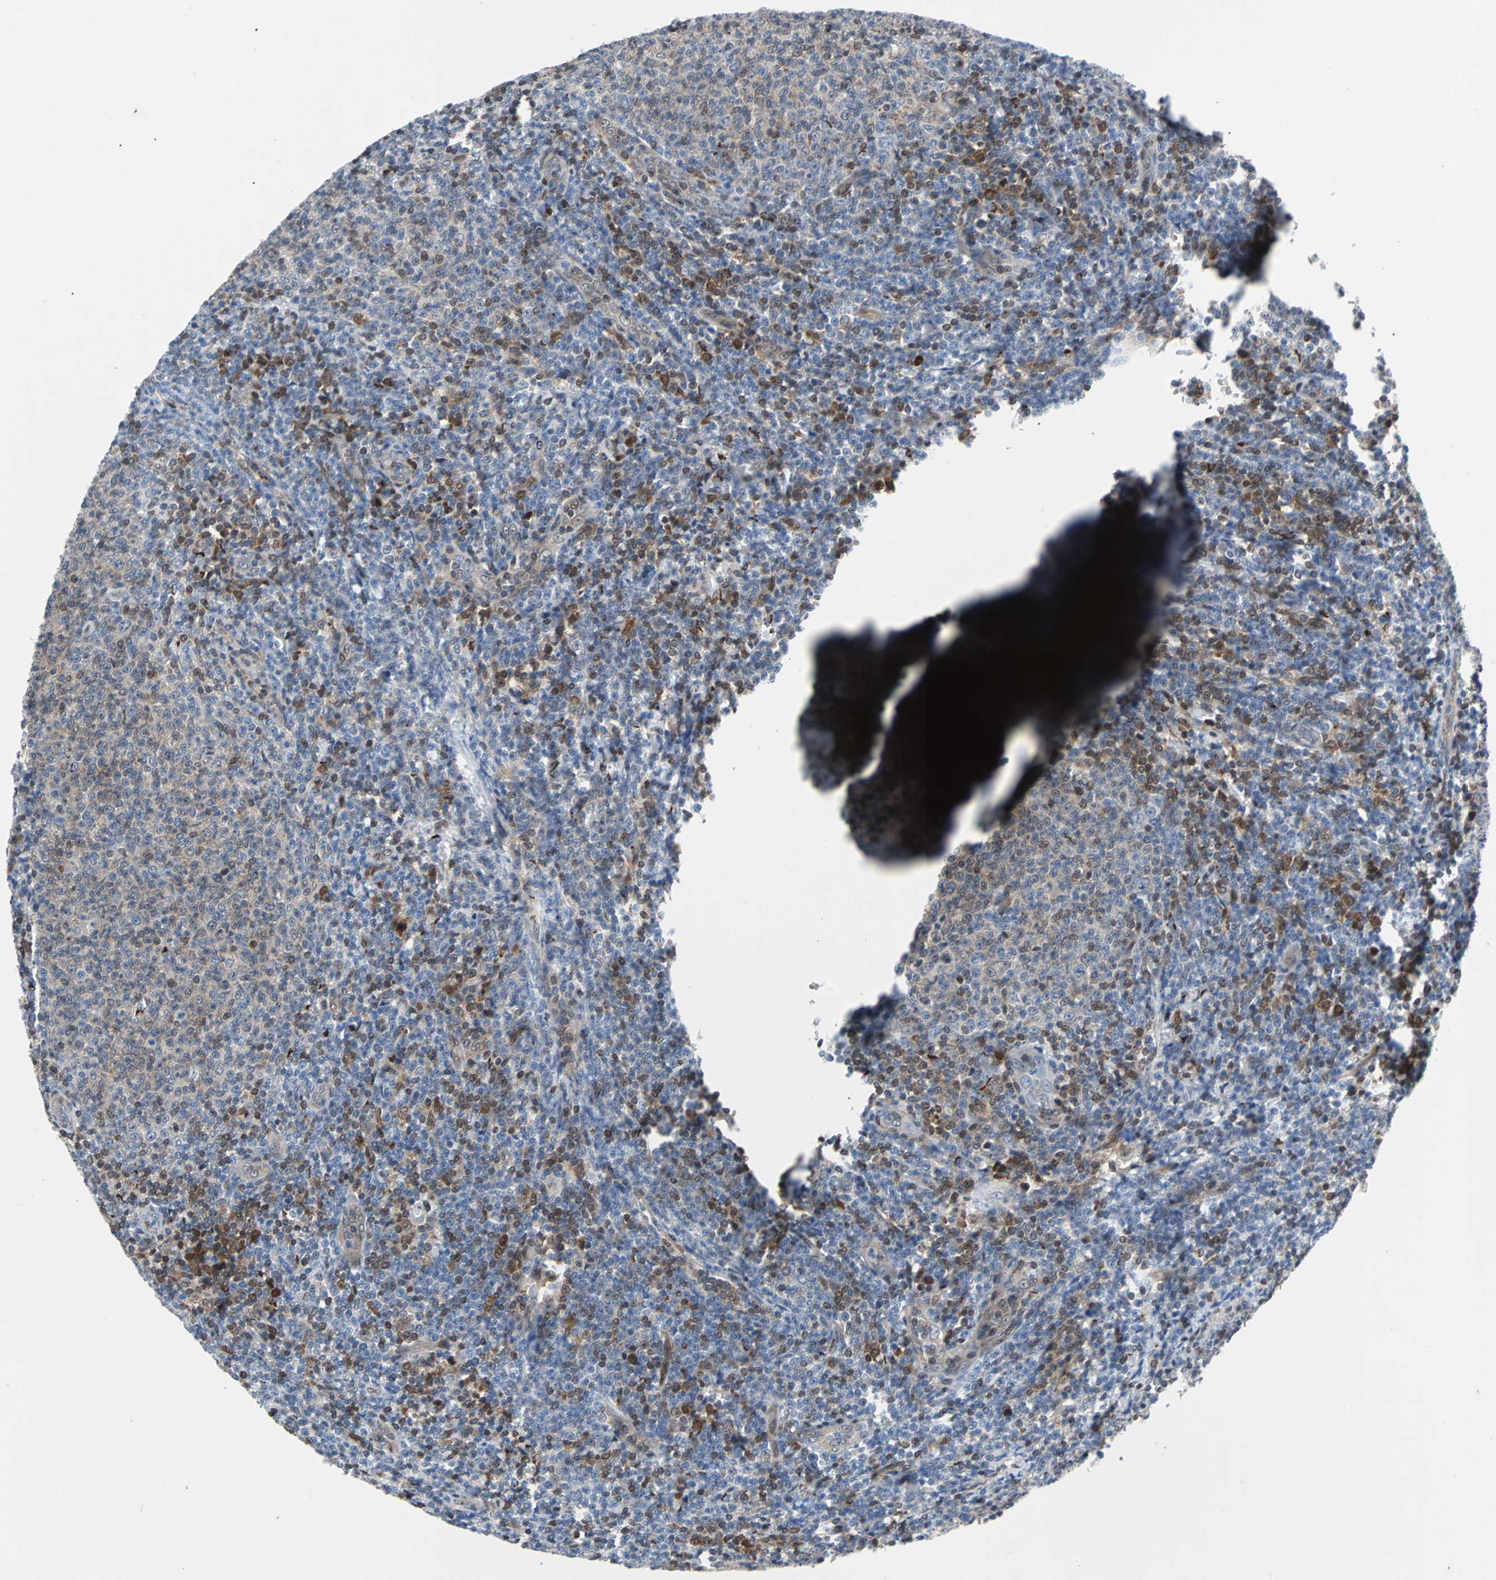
{"staining": {"intensity": "moderate", "quantity": "25%-75%", "location": "nuclear"}, "tissue": "lymphoma", "cell_type": "Tumor cells", "image_type": "cancer", "snomed": [{"axis": "morphology", "description": "Malignant lymphoma, non-Hodgkin's type, Low grade"}, {"axis": "topography", "description": "Lymph node"}], "caption": "Malignant lymphoma, non-Hodgkin's type (low-grade) tissue shows moderate nuclear positivity in approximately 25%-75% of tumor cells", "gene": "MAP2K6", "patient": {"sex": "male", "age": 66}}